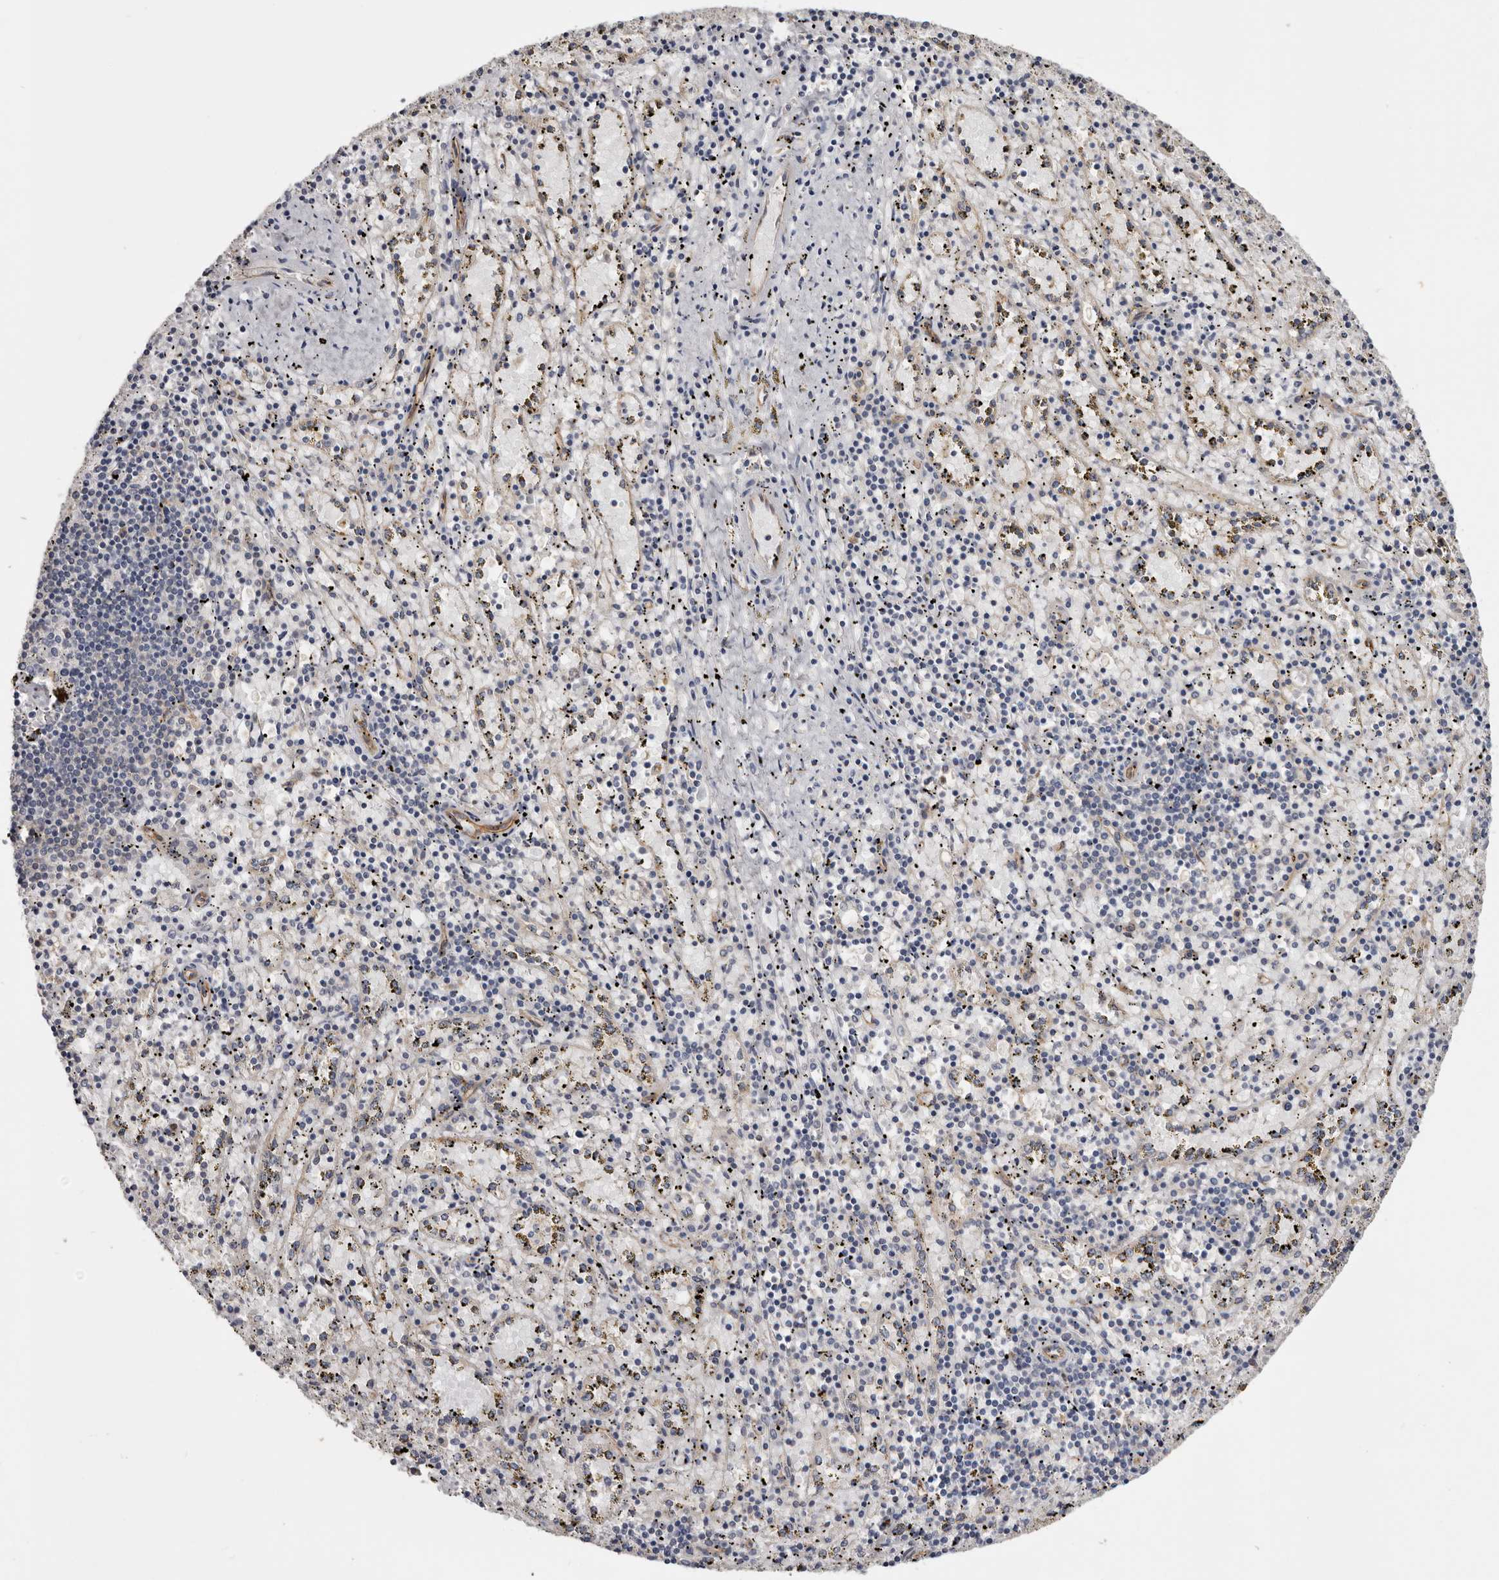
{"staining": {"intensity": "negative", "quantity": "none", "location": "none"}, "tissue": "spleen", "cell_type": "Cells in red pulp", "image_type": "normal", "snomed": [{"axis": "morphology", "description": "Normal tissue, NOS"}, {"axis": "topography", "description": "Spleen"}], "caption": "Immunohistochemistry (IHC) histopathology image of benign spleen stained for a protein (brown), which exhibits no expression in cells in red pulp.", "gene": "INKA2", "patient": {"sex": "male", "age": 11}}